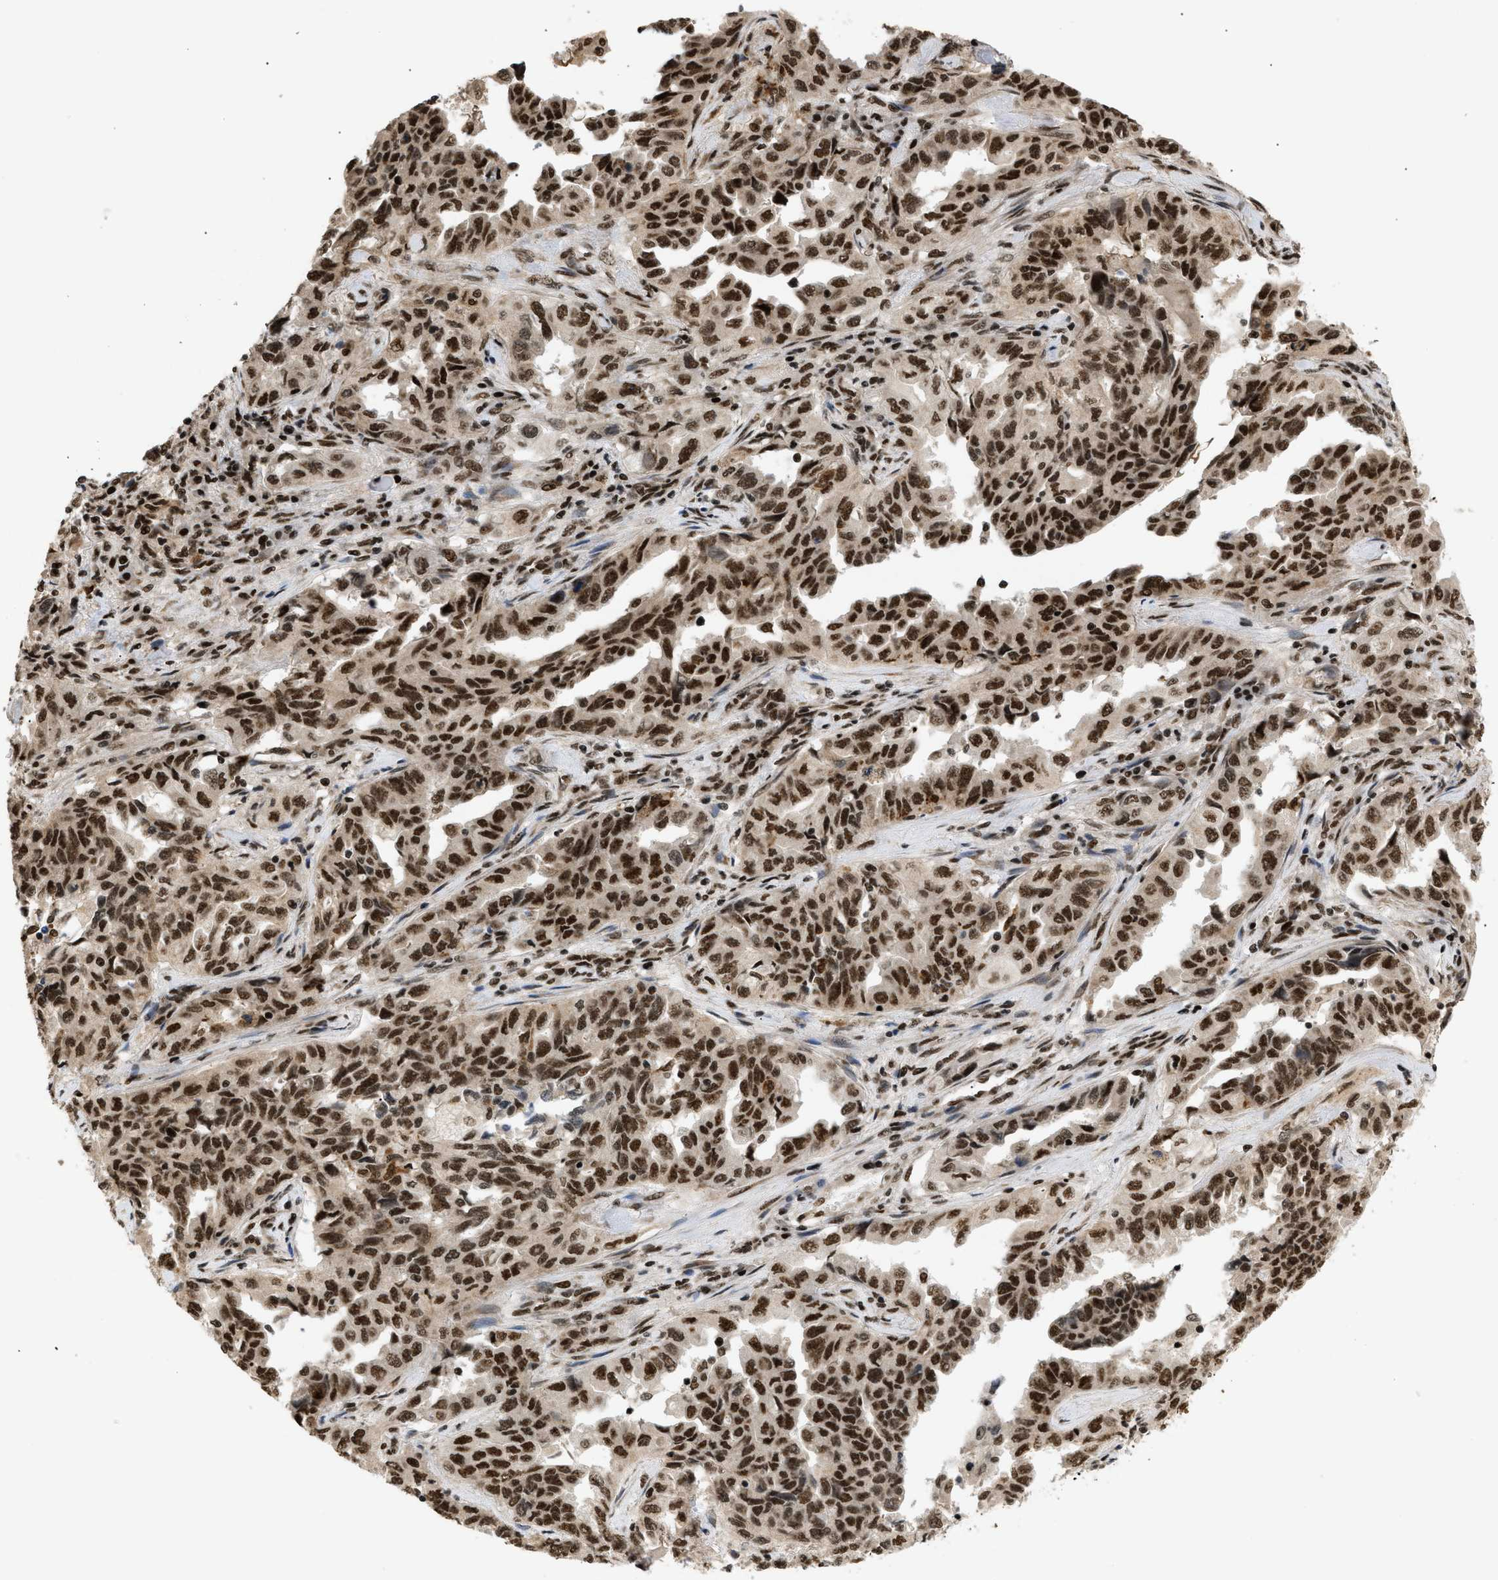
{"staining": {"intensity": "strong", "quantity": ">75%", "location": "nuclear"}, "tissue": "lung cancer", "cell_type": "Tumor cells", "image_type": "cancer", "snomed": [{"axis": "morphology", "description": "Adenocarcinoma, NOS"}, {"axis": "topography", "description": "Lung"}], "caption": "This is a micrograph of immunohistochemistry staining of lung cancer (adenocarcinoma), which shows strong staining in the nuclear of tumor cells.", "gene": "RBM5", "patient": {"sex": "female", "age": 51}}